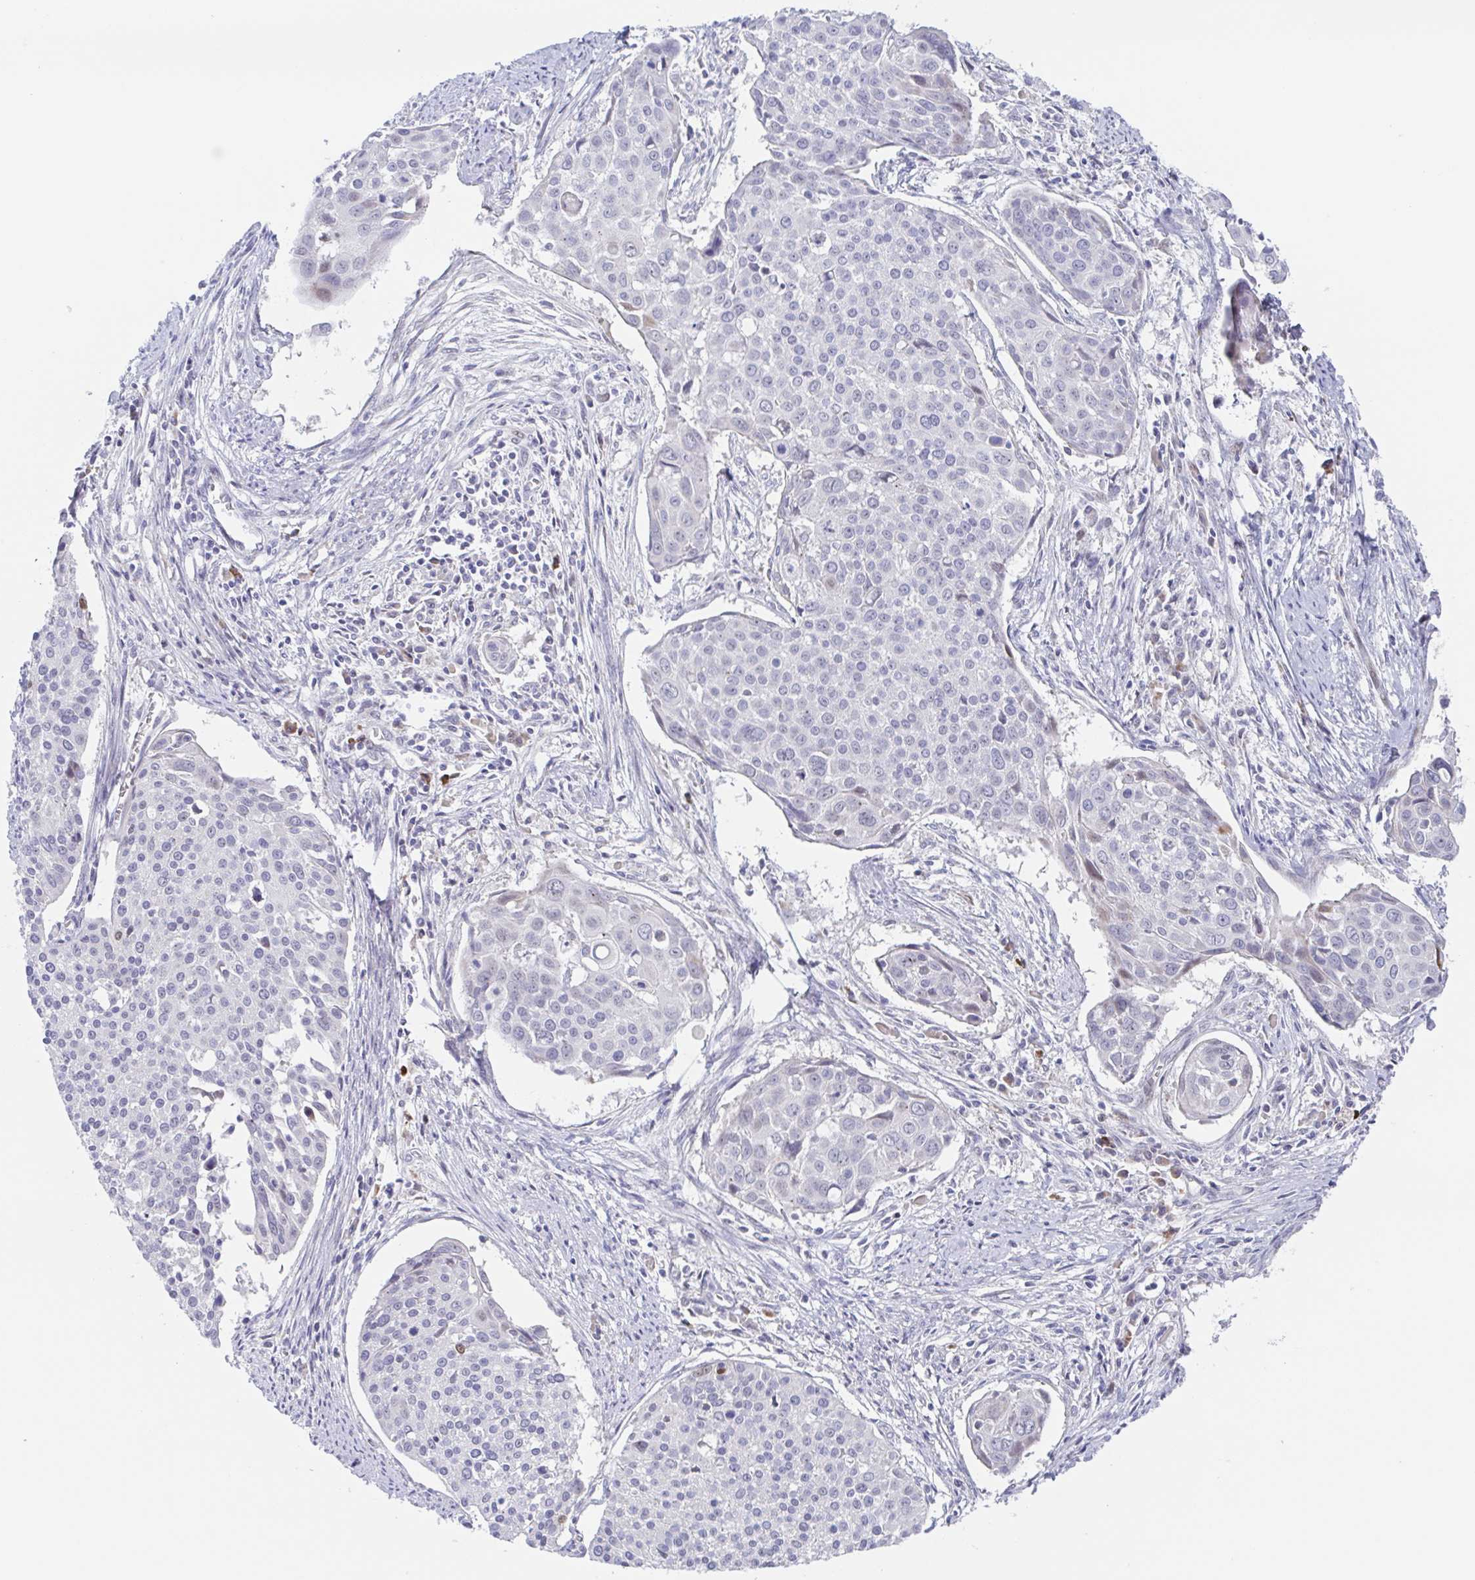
{"staining": {"intensity": "negative", "quantity": "none", "location": "none"}, "tissue": "cervical cancer", "cell_type": "Tumor cells", "image_type": "cancer", "snomed": [{"axis": "morphology", "description": "Squamous cell carcinoma, NOS"}, {"axis": "topography", "description": "Cervix"}], "caption": "This is an immunohistochemistry micrograph of human squamous cell carcinoma (cervical). There is no positivity in tumor cells.", "gene": "POU2F3", "patient": {"sex": "female", "age": 39}}